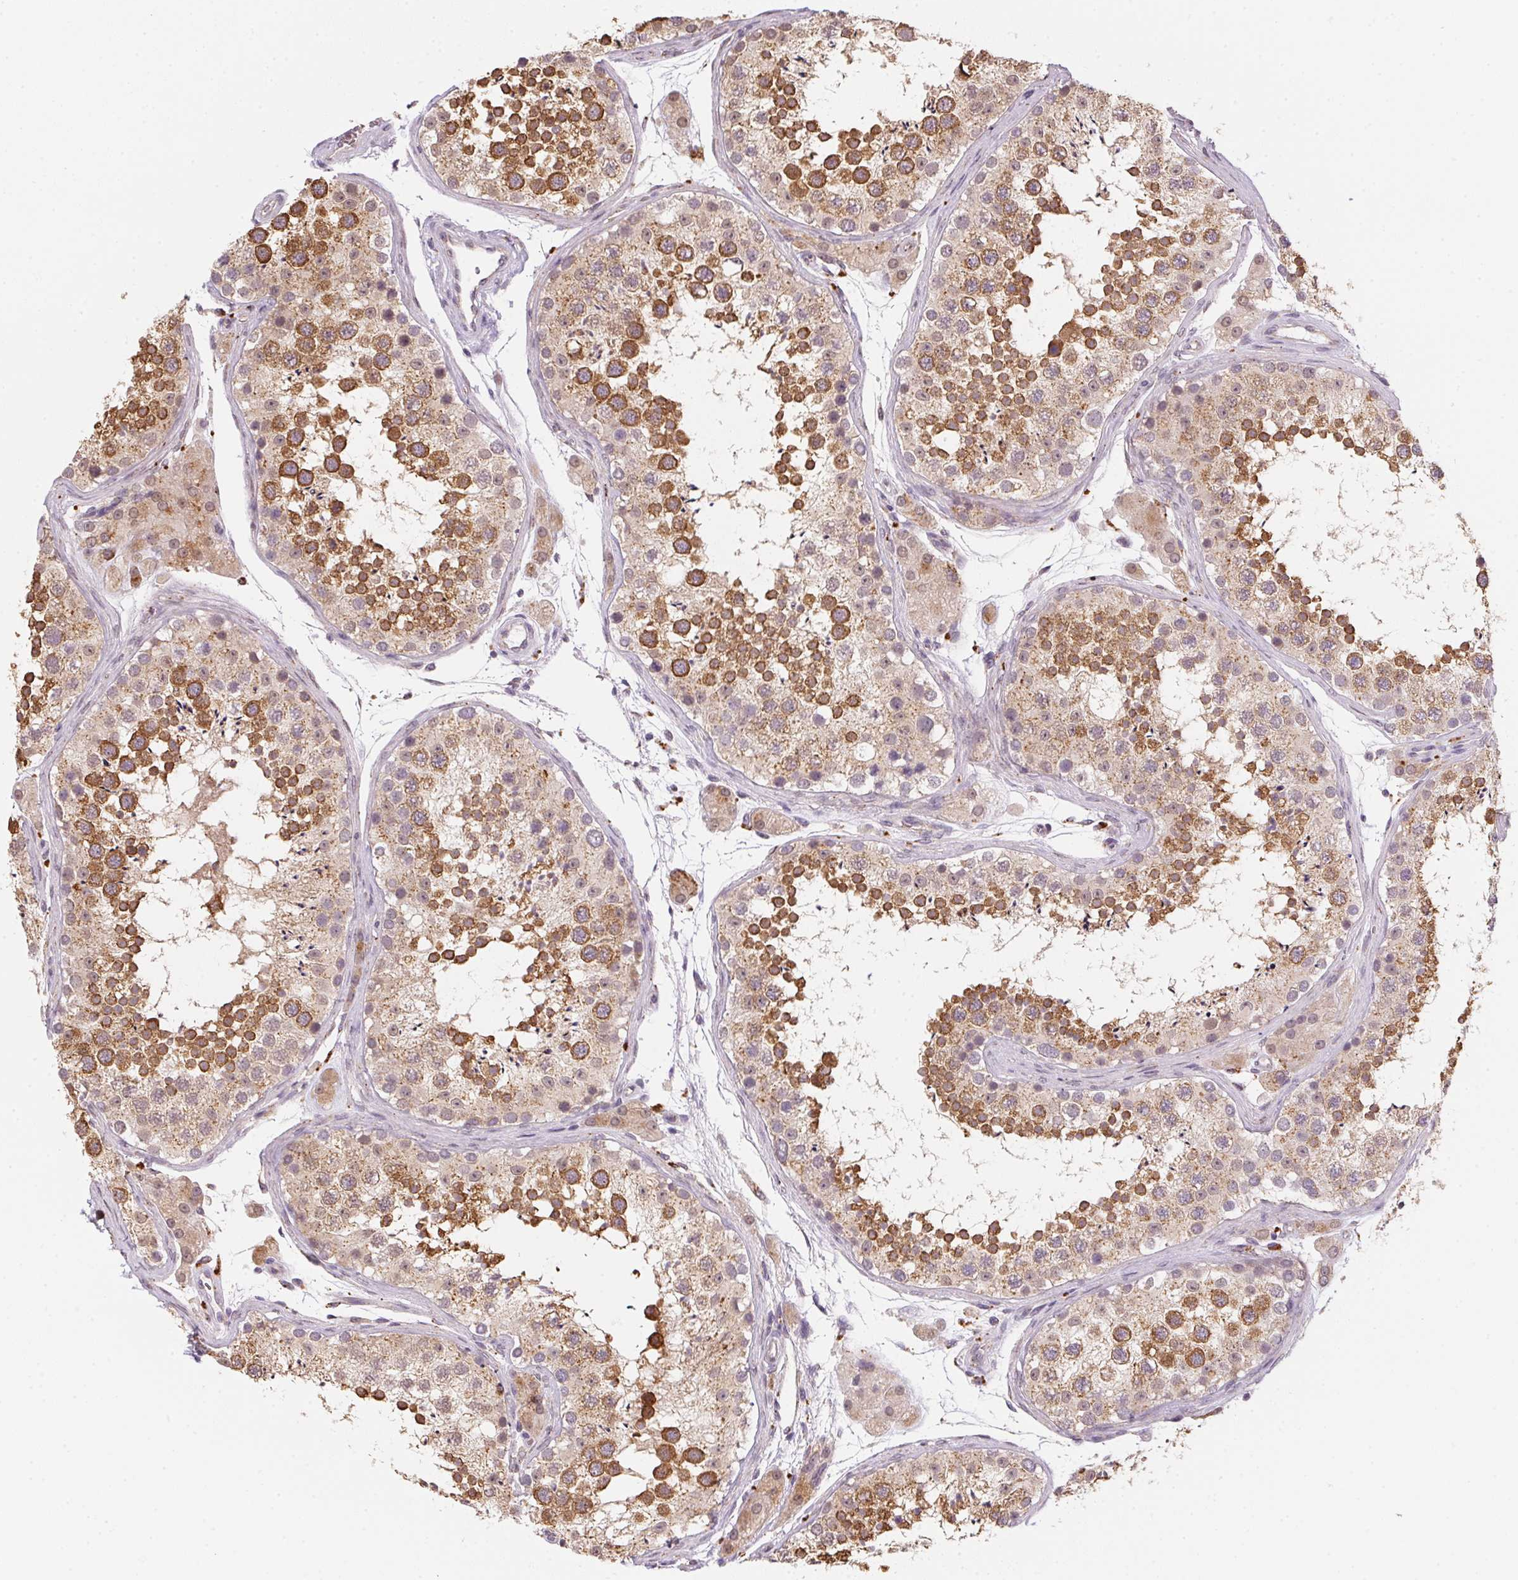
{"staining": {"intensity": "strong", "quantity": "25%-75%", "location": "cytoplasmic/membranous"}, "tissue": "testis", "cell_type": "Cells in seminiferous ducts", "image_type": "normal", "snomed": [{"axis": "morphology", "description": "Normal tissue, NOS"}, {"axis": "topography", "description": "Testis"}], "caption": "Strong cytoplasmic/membranous protein expression is identified in approximately 25%-75% of cells in seminiferous ducts in testis.", "gene": "METTL13", "patient": {"sex": "male", "age": 41}}